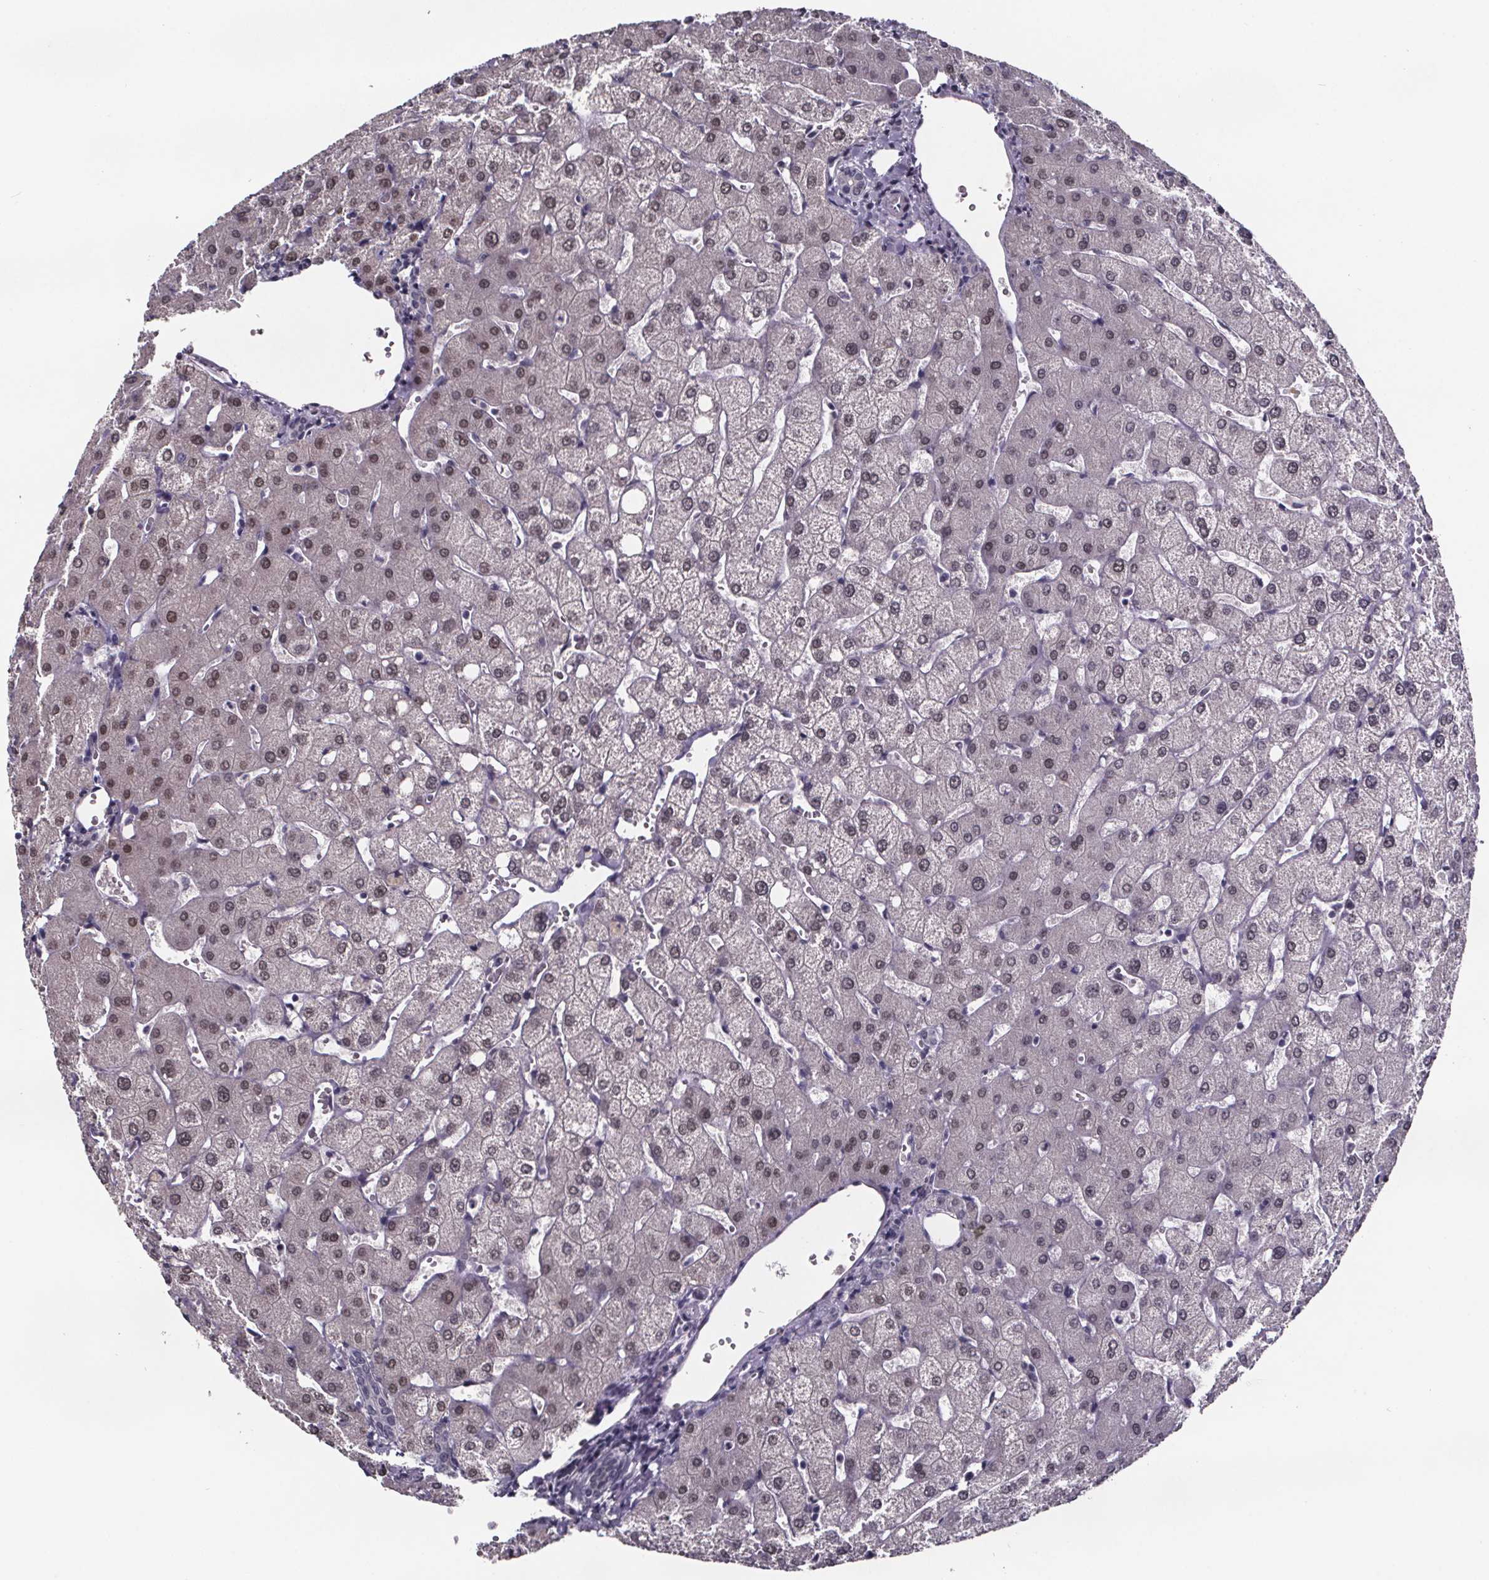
{"staining": {"intensity": "negative", "quantity": "none", "location": "none"}, "tissue": "liver", "cell_type": "Cholangiocytes", "image_type": "normal", "snomed": [{"axis": "morphology", "description": "Normal tissue, NOS"}, {"axis": "topography", "description": "Liver"}], "caption": "Liver stained for a protein using immunohistochemistry demonstrates no positivity cholangiocytes.", "gene": "AR", "patient": {"sex": "female", "age": 54}}